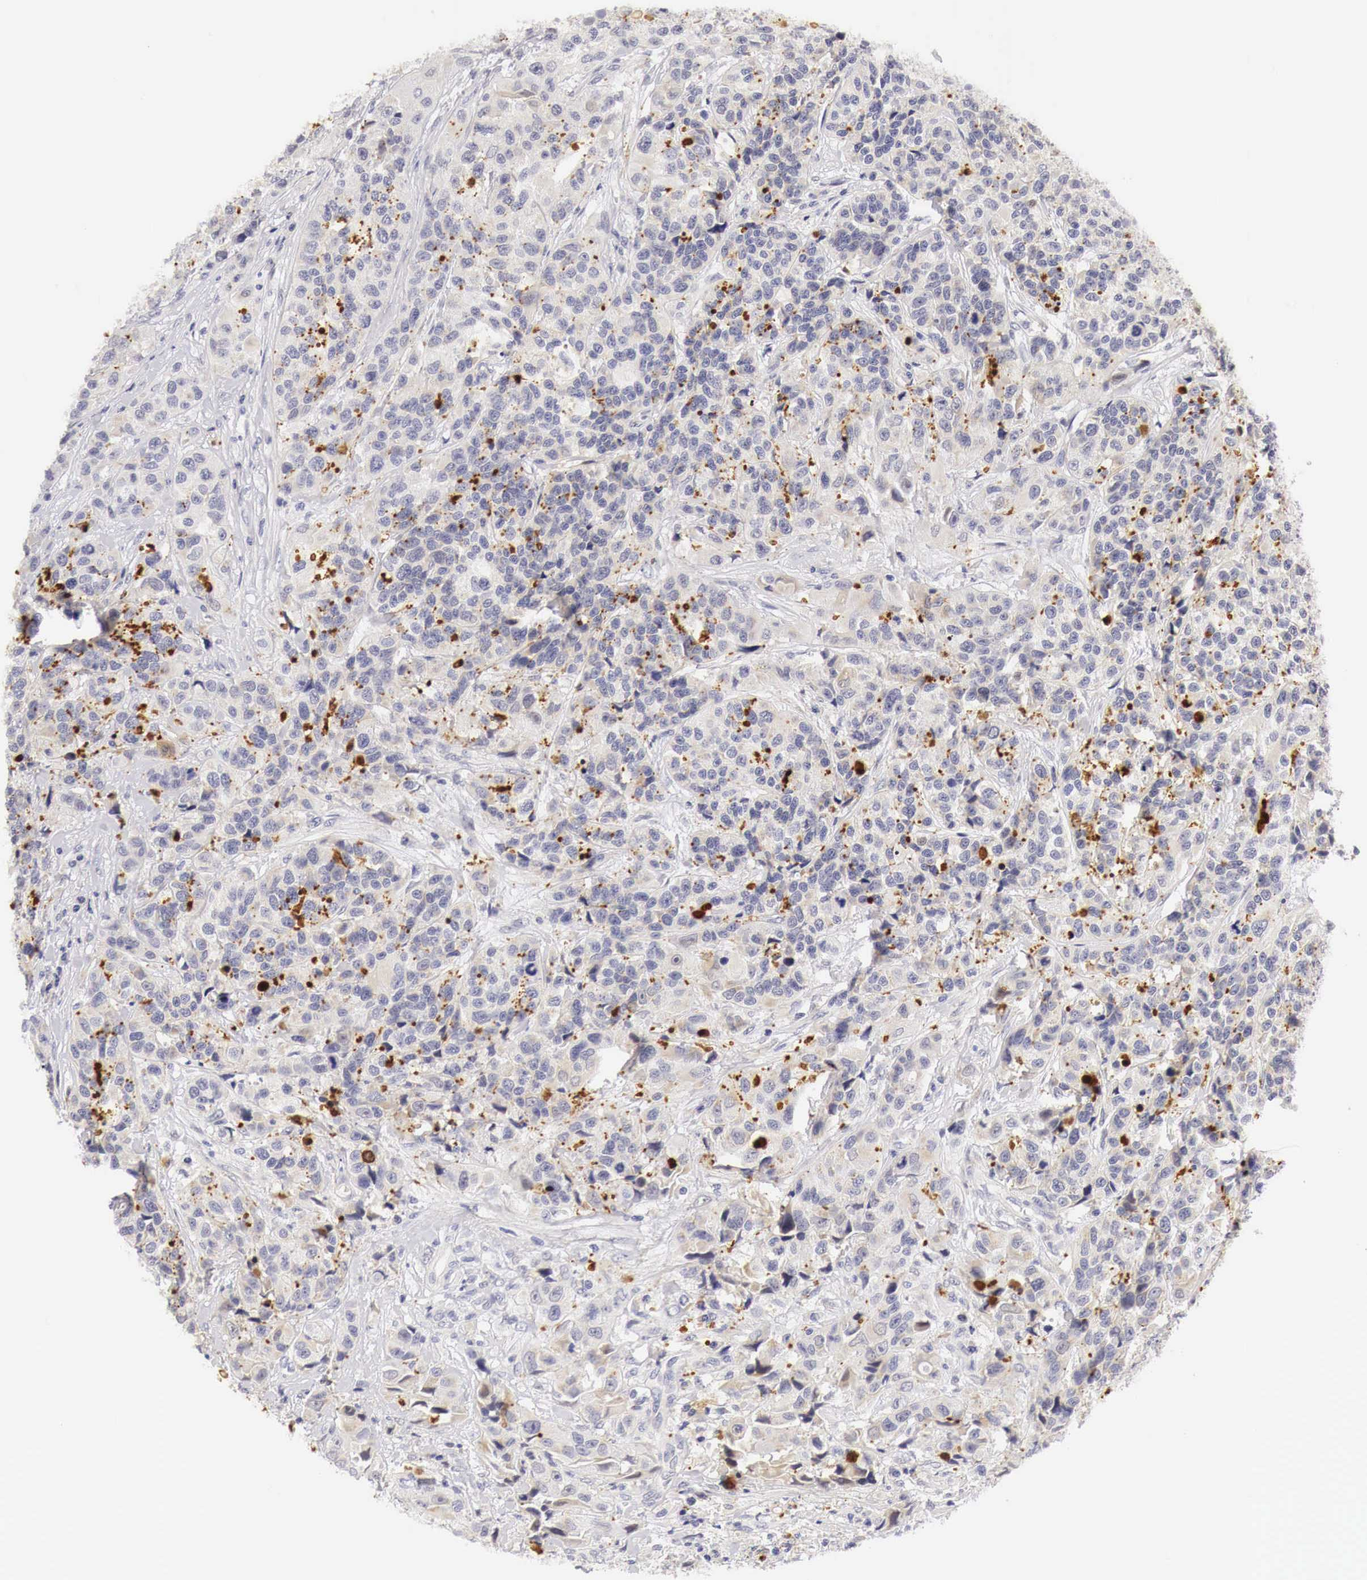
{"staining": {"intensity": "negative", "quantity": "none", "location": "none"}, "tissue": "urothelial cancer", "cell_type": "Tumor cells", "image_type": "cancer", "snomed": [{"axis": "morphology", "description": "Urothelial carcinoma, High grade"}, {"axis": "topography", "description": "Urinary bladder"}], "caption": "Urothelial carcinoma (high-grade) stained for a protein using immunohistochemistry shows no positivity tumor cells.", "gene": "CASP3", "patient": {"sex": "female", "age": 81}}